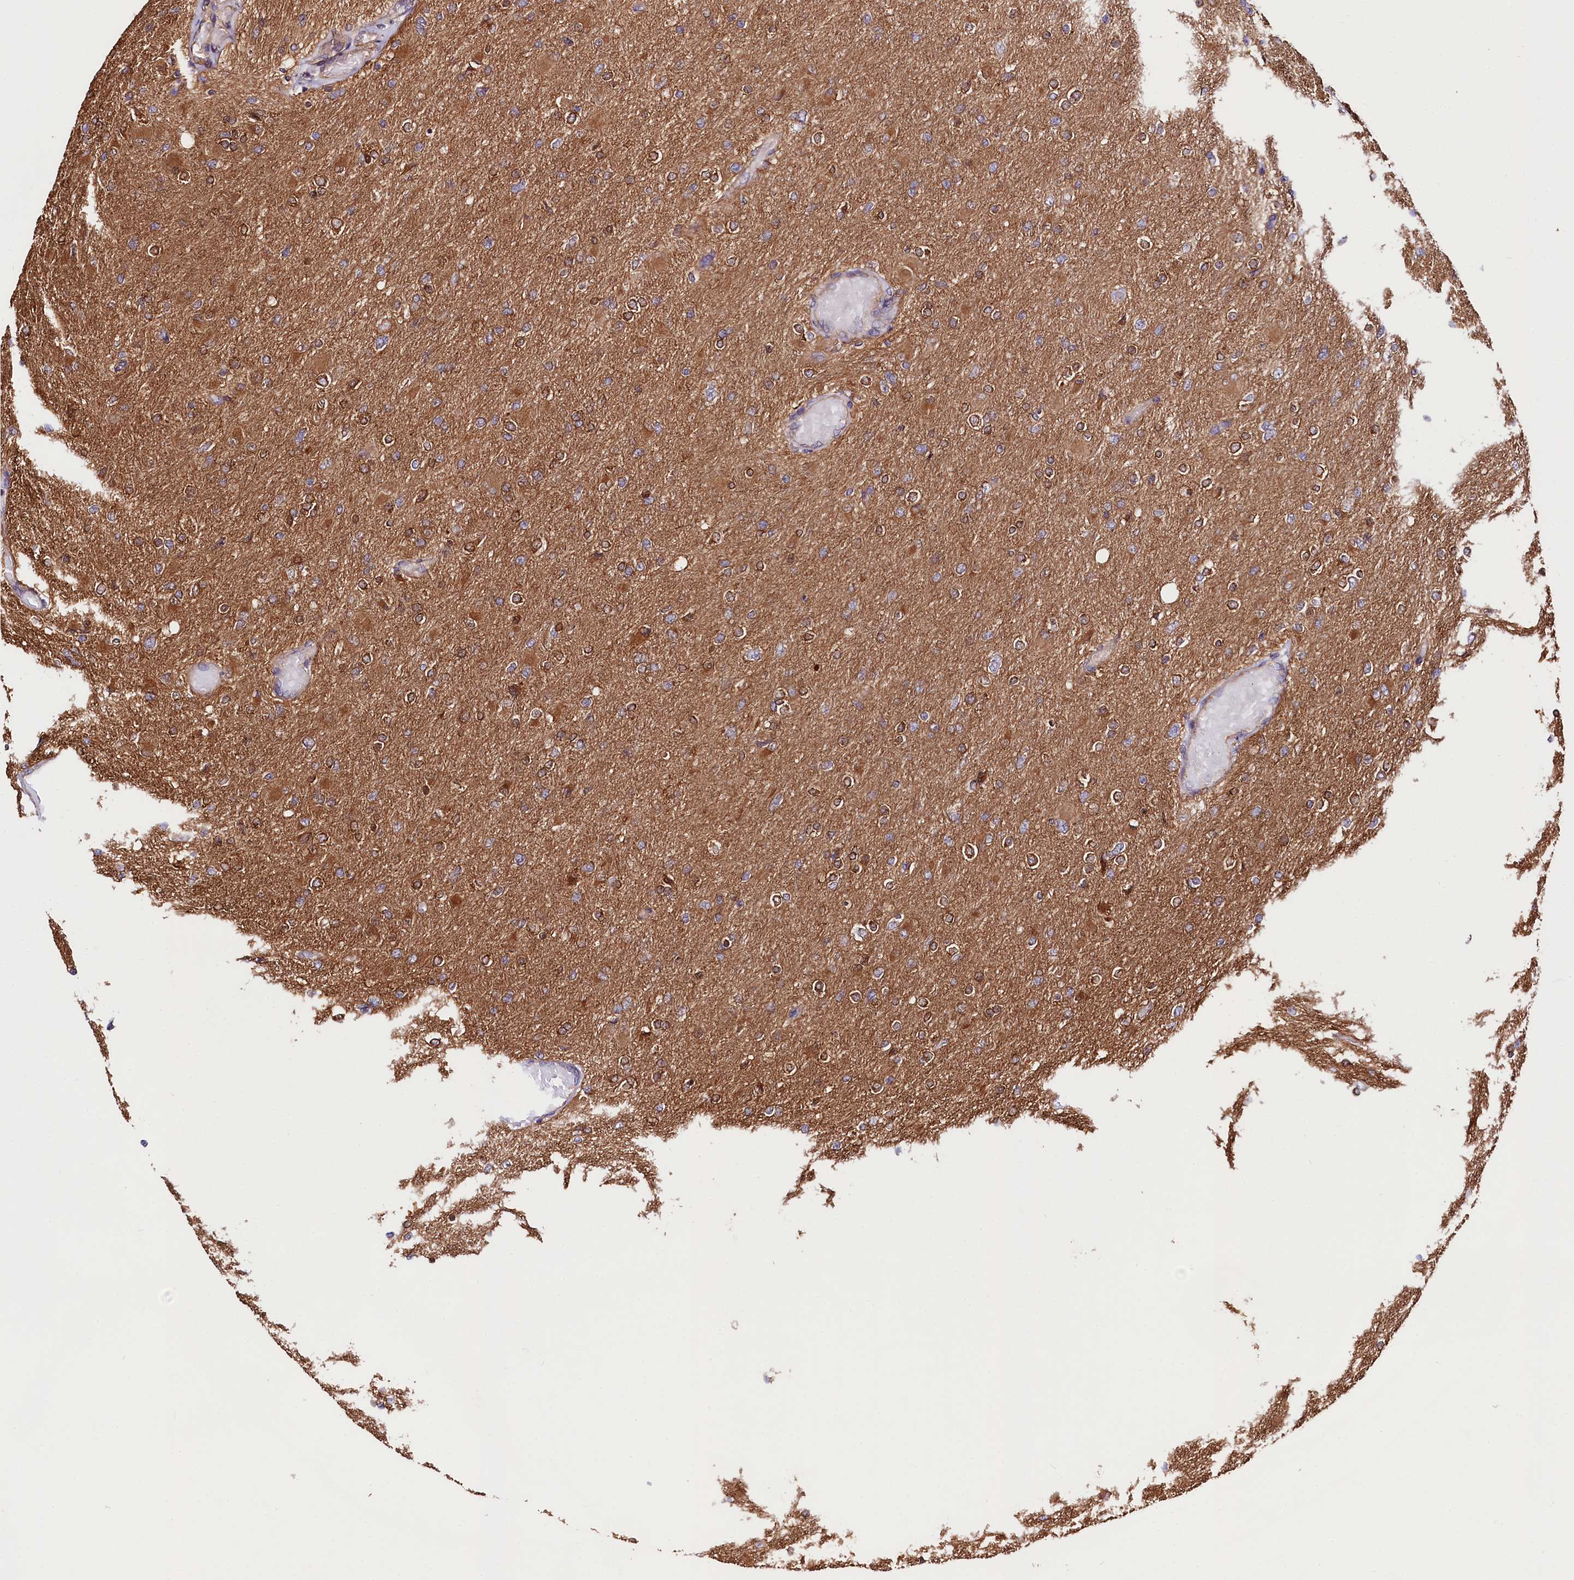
{"staining": {"intensity": "moderate", "quantity": "<25%", "location": "cytoplasmic/membranous"}, "tissue": "glioma", "cell_type": "Tumor cells", "image_type": "cancer", "snomed": [{"axis": "morphology", "description": "Glioma, malignant, High grade"}, {"axis": "topography", "description": "Cerebral cortex"}], "caption": "The micrograph shows staining of malignant glioma (high-grade), revealing moderate cytoplasmic/membranous protein staining (brown color) within tumor cells.", "gene": "CEP295", "patient": {"sex": "female", "age": 36}}